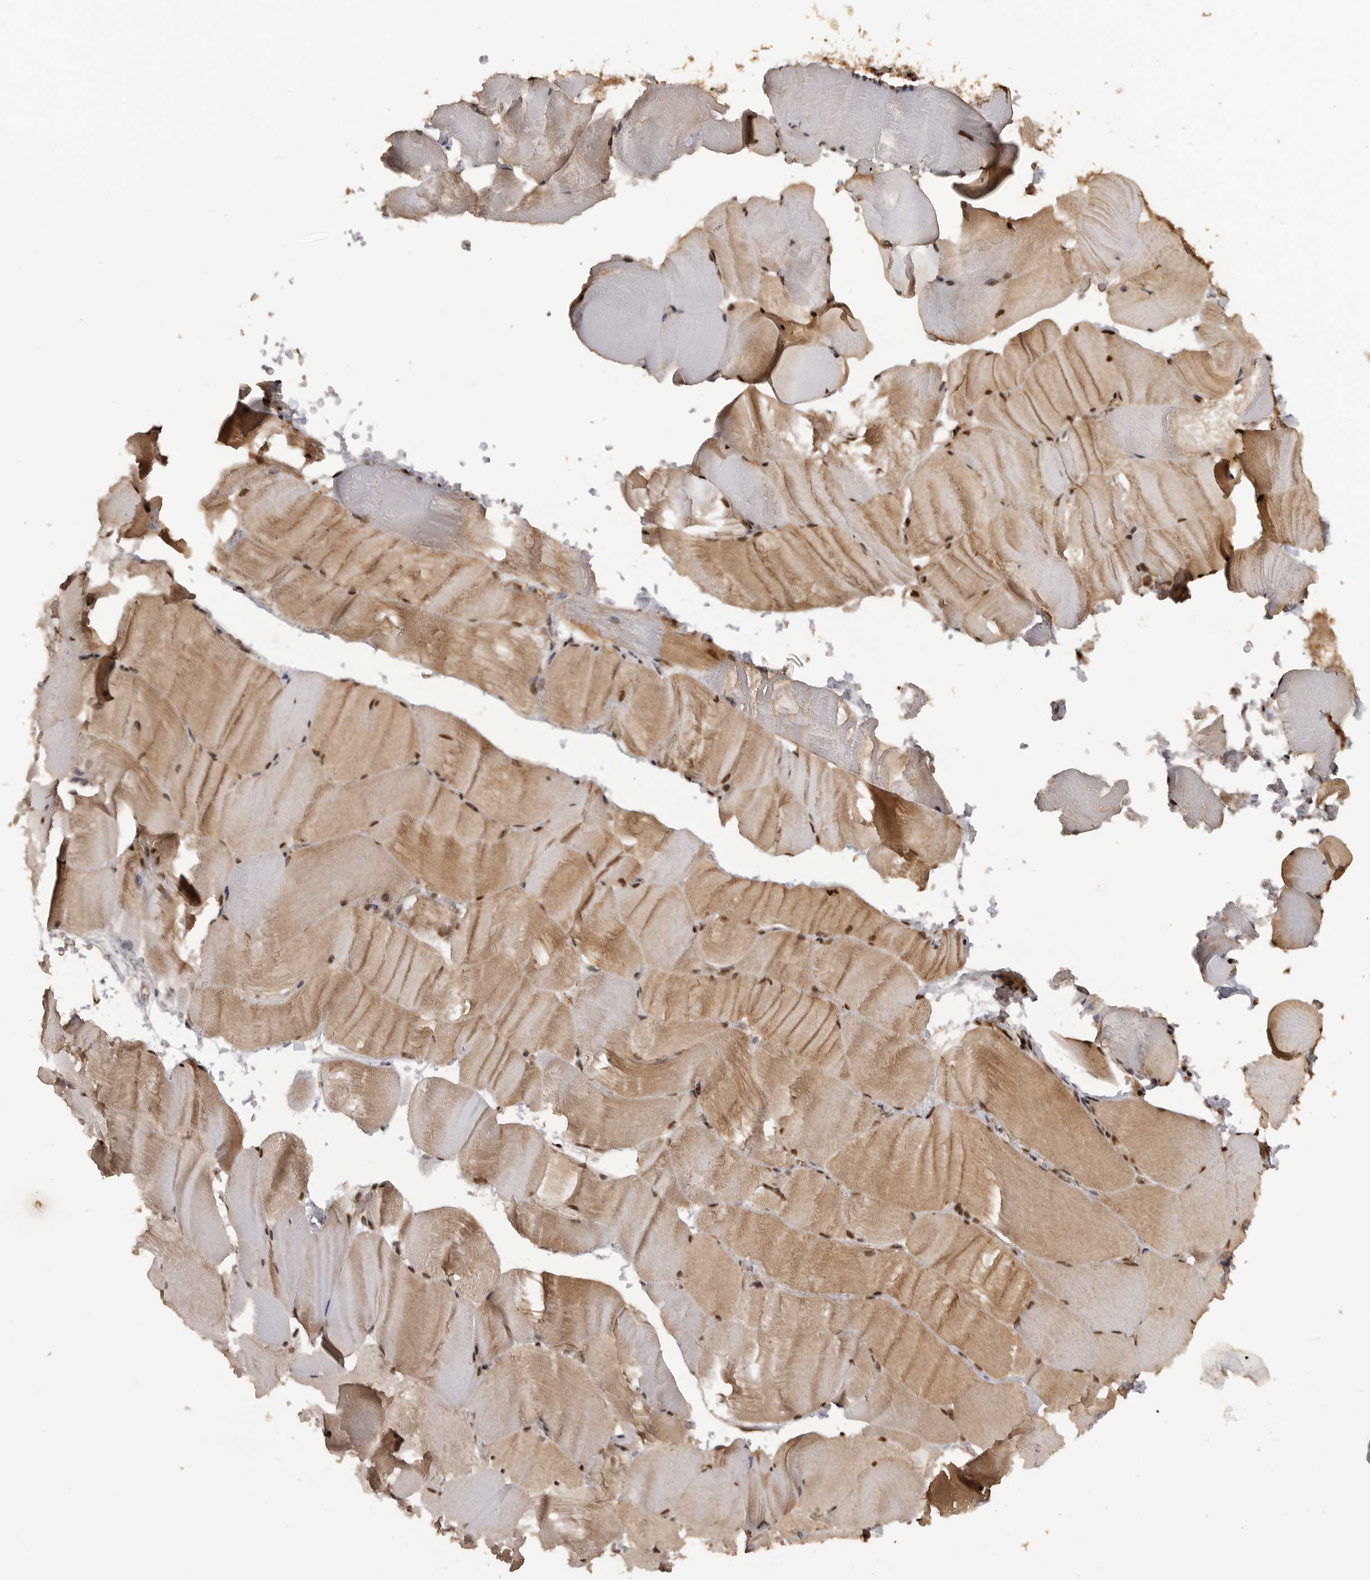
{"staining": {"intensity": "strong", "quantity": ">75%", "location": "cytoplasmic/membranous,nuclear"}, "tissue": "skeletal muscle", "cell_type": "Myocytes", "image_type": "normal", "snomed": [{"axis": "morphology", "description": "Normal tissue, NOS"}, {"axis": "topography", "description": "Skeletal muscle"}, {"axis": "topography", "description": "Parathyroid gland"}], "caption": "High-power microscopy captured an IHC histopathology image of unremarkable skeletal muscle, revealing strong cytoplasmic/membranous,nuclear expression in about >75% of myocytes. Immunohistochemistry (ihc) stains the protein of interest in brown and the nuclei are stained blue.", "gene": "CBLL1", "patient": {"sex": "female", "age": 37}}